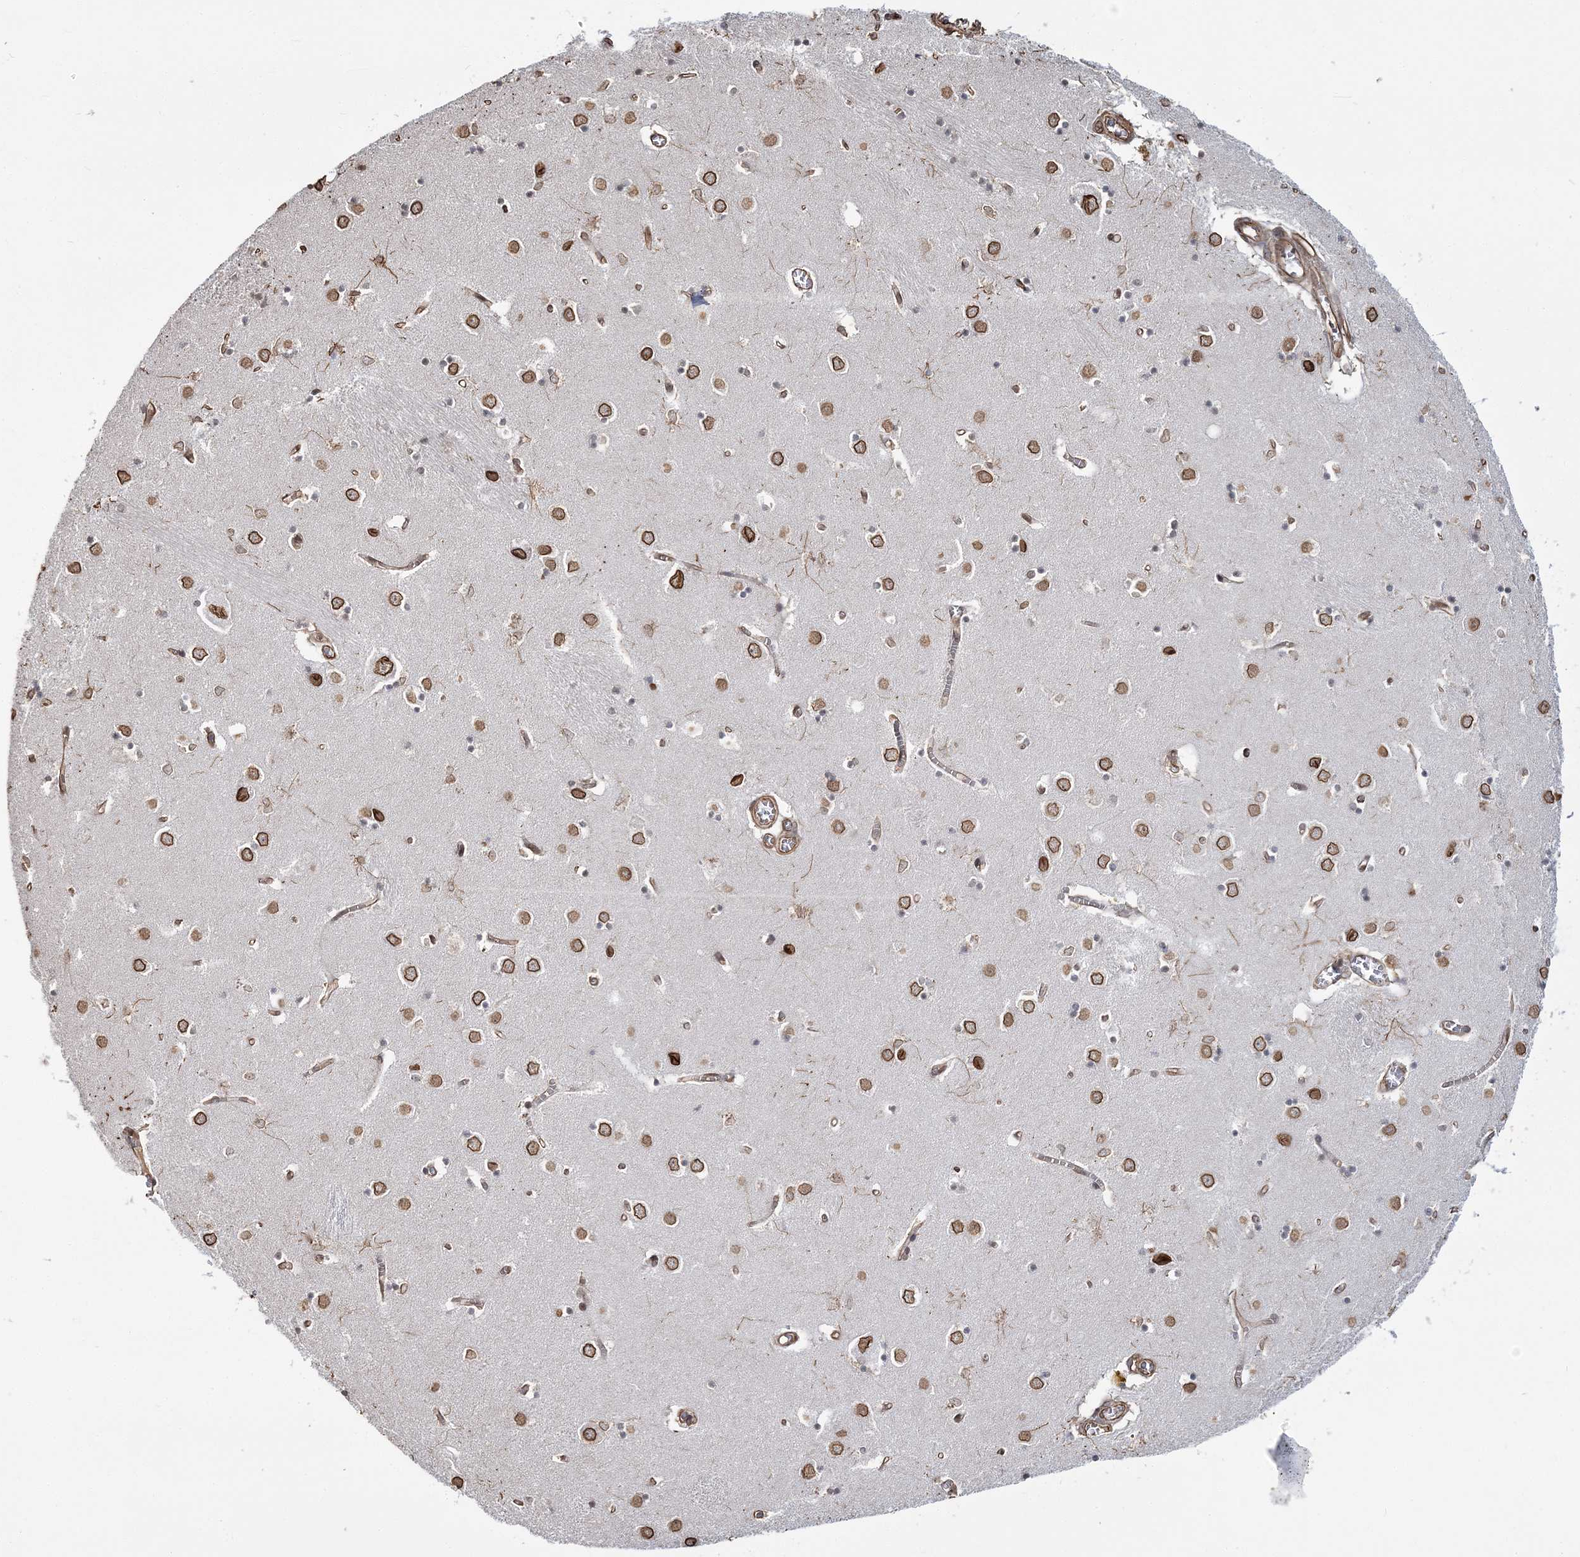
{"staining": {"intensity": "moderate", "quantity": "25%-75%", "location": "nuclear"}, "tissue": "caudate", "cell_type": "Glial cells", "image_type": "normal", "snomed": [{"axis": "morphology", "description": "Normal tissue, NOS"}, {"axis": "topography", "description": "Lateral ventricle wall"}], "caption": "High-magnification brightfield microscopy of normal caudate stained with DAB (brown) and counterstained with hematoxylin (blue). glial cells exhibit moderate nuclear expression is present in about25%-75% of cells.", "gene": "ATP11B", "patient": {"sex": "male", "age": 70}}